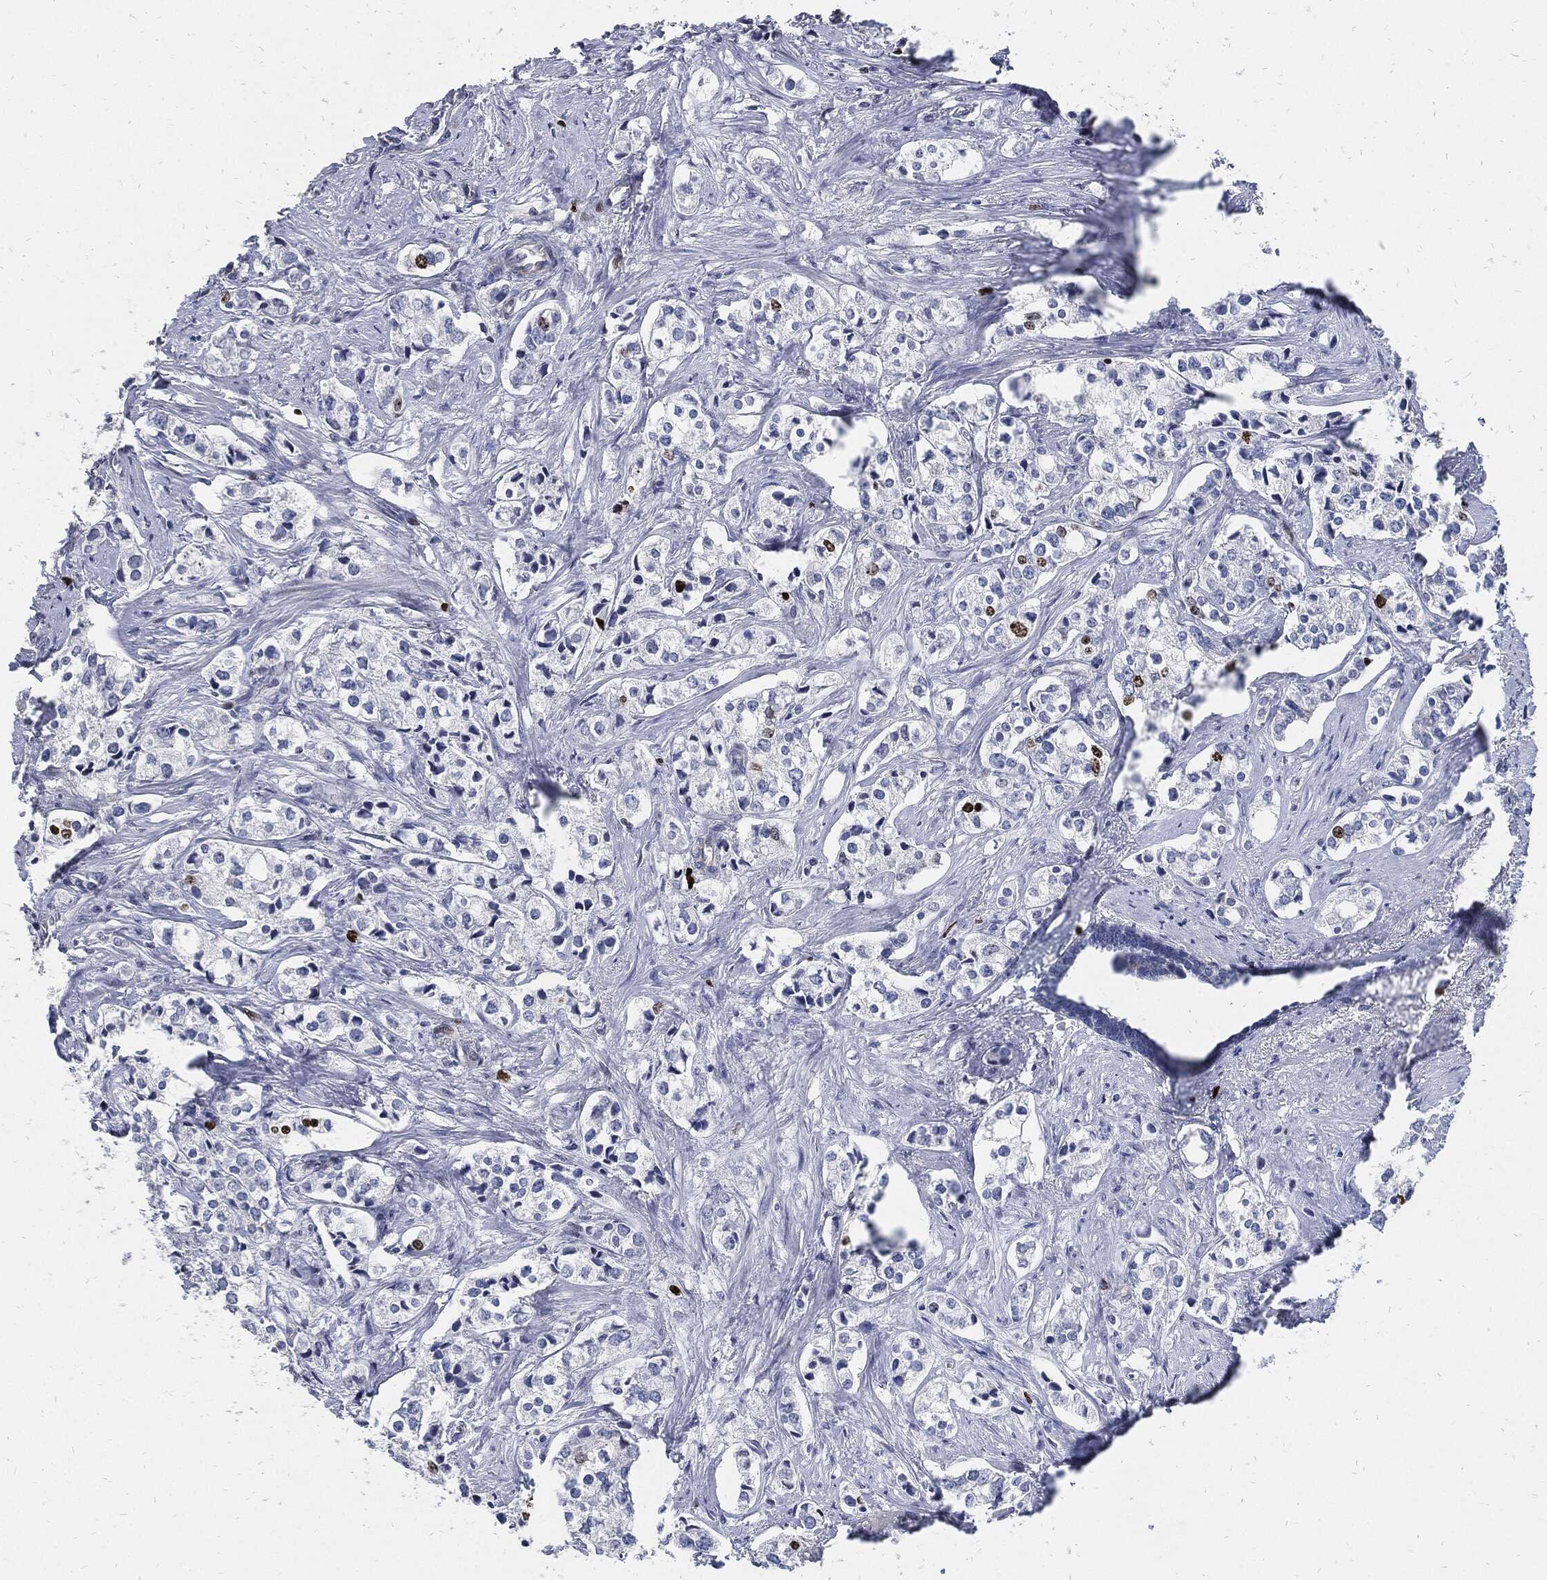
{"staining": {"intensity": "strong", "quantity": "<25%", "location": "nuclear"}, "tissue": "prostate cancer", "cell_type": "Tumor cells", "image_type": "cancer", "snomed": [{"axis": "morphology", "description": "Adenocarcinoma, NOS"}, {"axis": "topography", "description": "Prostate and seminal vesicle, NOS"}], "caption": "Prostate cancer (adenocarcinoma) stained with a brown dye exhibits strong nuclear positive expression in about <25% of tumor cells.", "gene": "MKI67", "patient": {"sex": "male", "age": 63}}